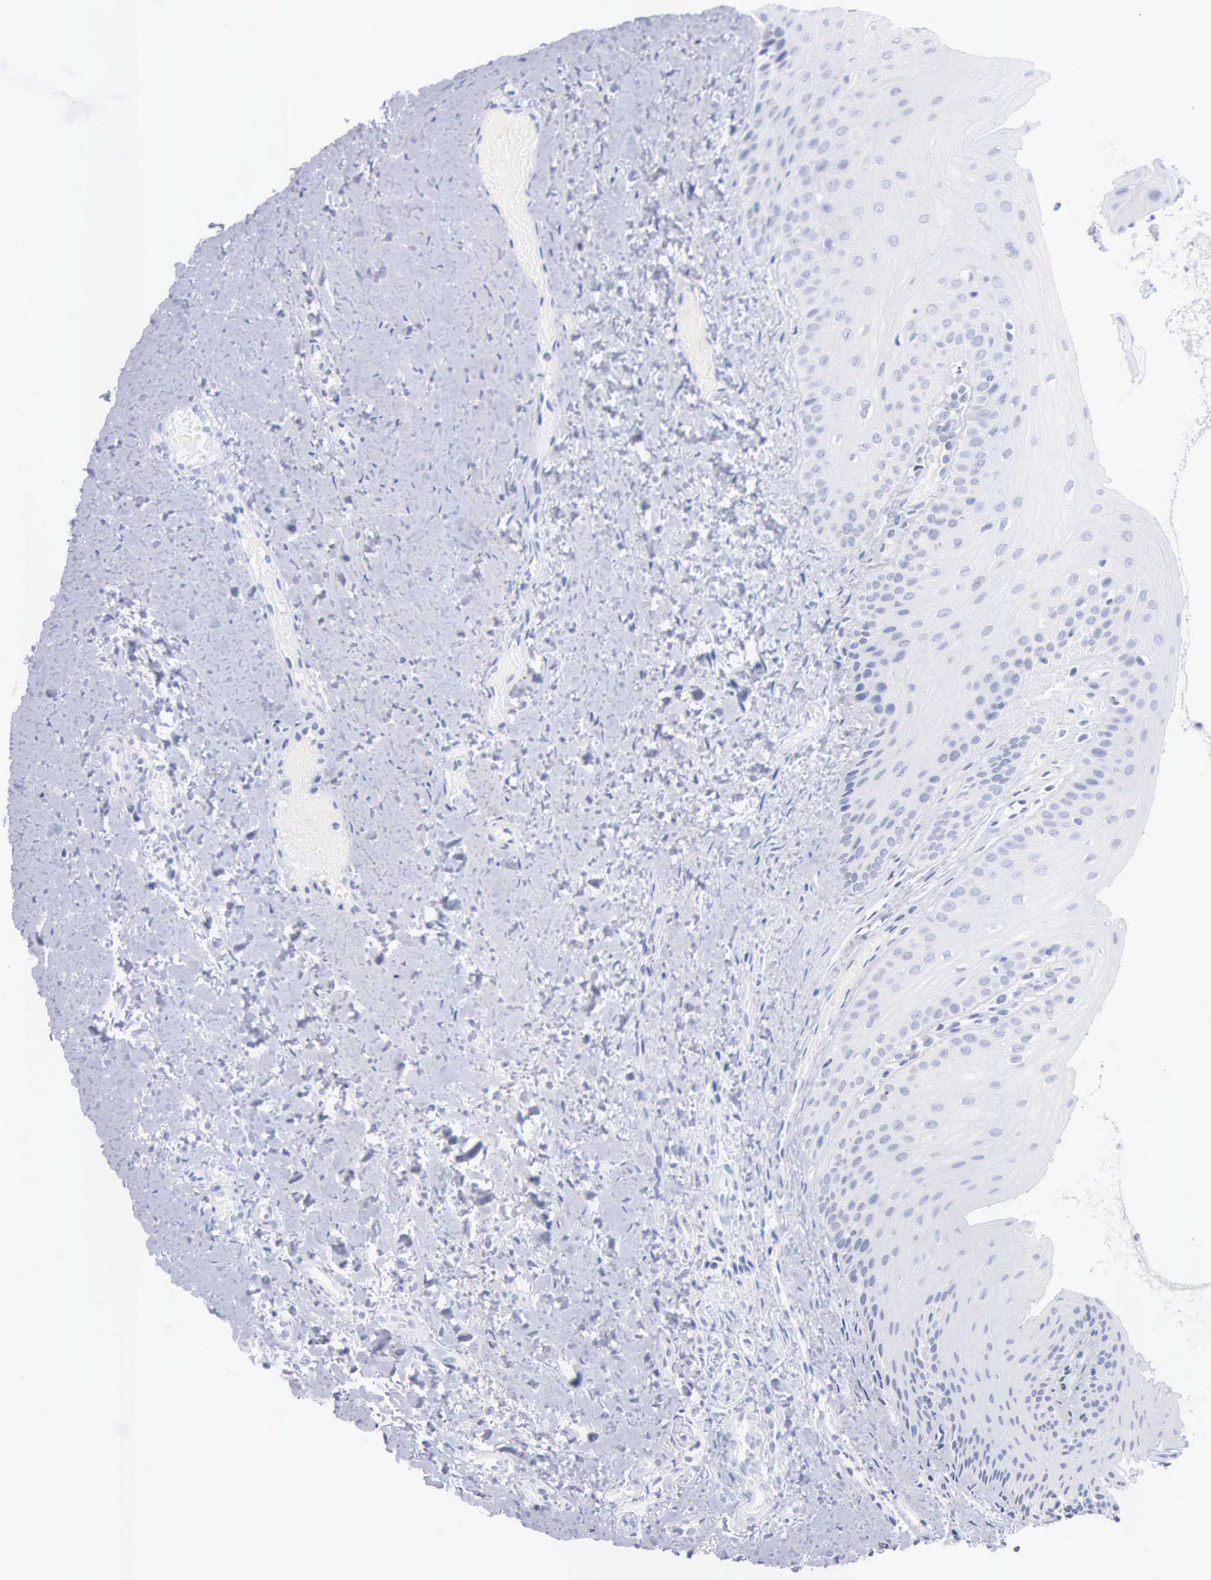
{"staining": {"intensity": "negative", "quantity": "none", "location": "none"}, "tissue": "oral mucosa", "cell_type": "Squamous epithelial cells", "image_type": "normal", "snomed": [{"axis": "morphology", "description": "Normal tissue, NOS"}, {"axis": "topography", "description": "Oral tissue"}], "caption": "High magnification brightfield microscopy of benign oral mucosa stained with DAB (3,3'-diaminobenzidine) (brown) and counterstained with hematoxylin (blue): squamous epithelial cells show no significant positivity. (DAB (3,3'-diaminobenzidine) immunohistochemistry (IHC) with hematoxylin counter stain).", "gene": "ASPHD2", "patient": {"sex": "female", "age": 23}}